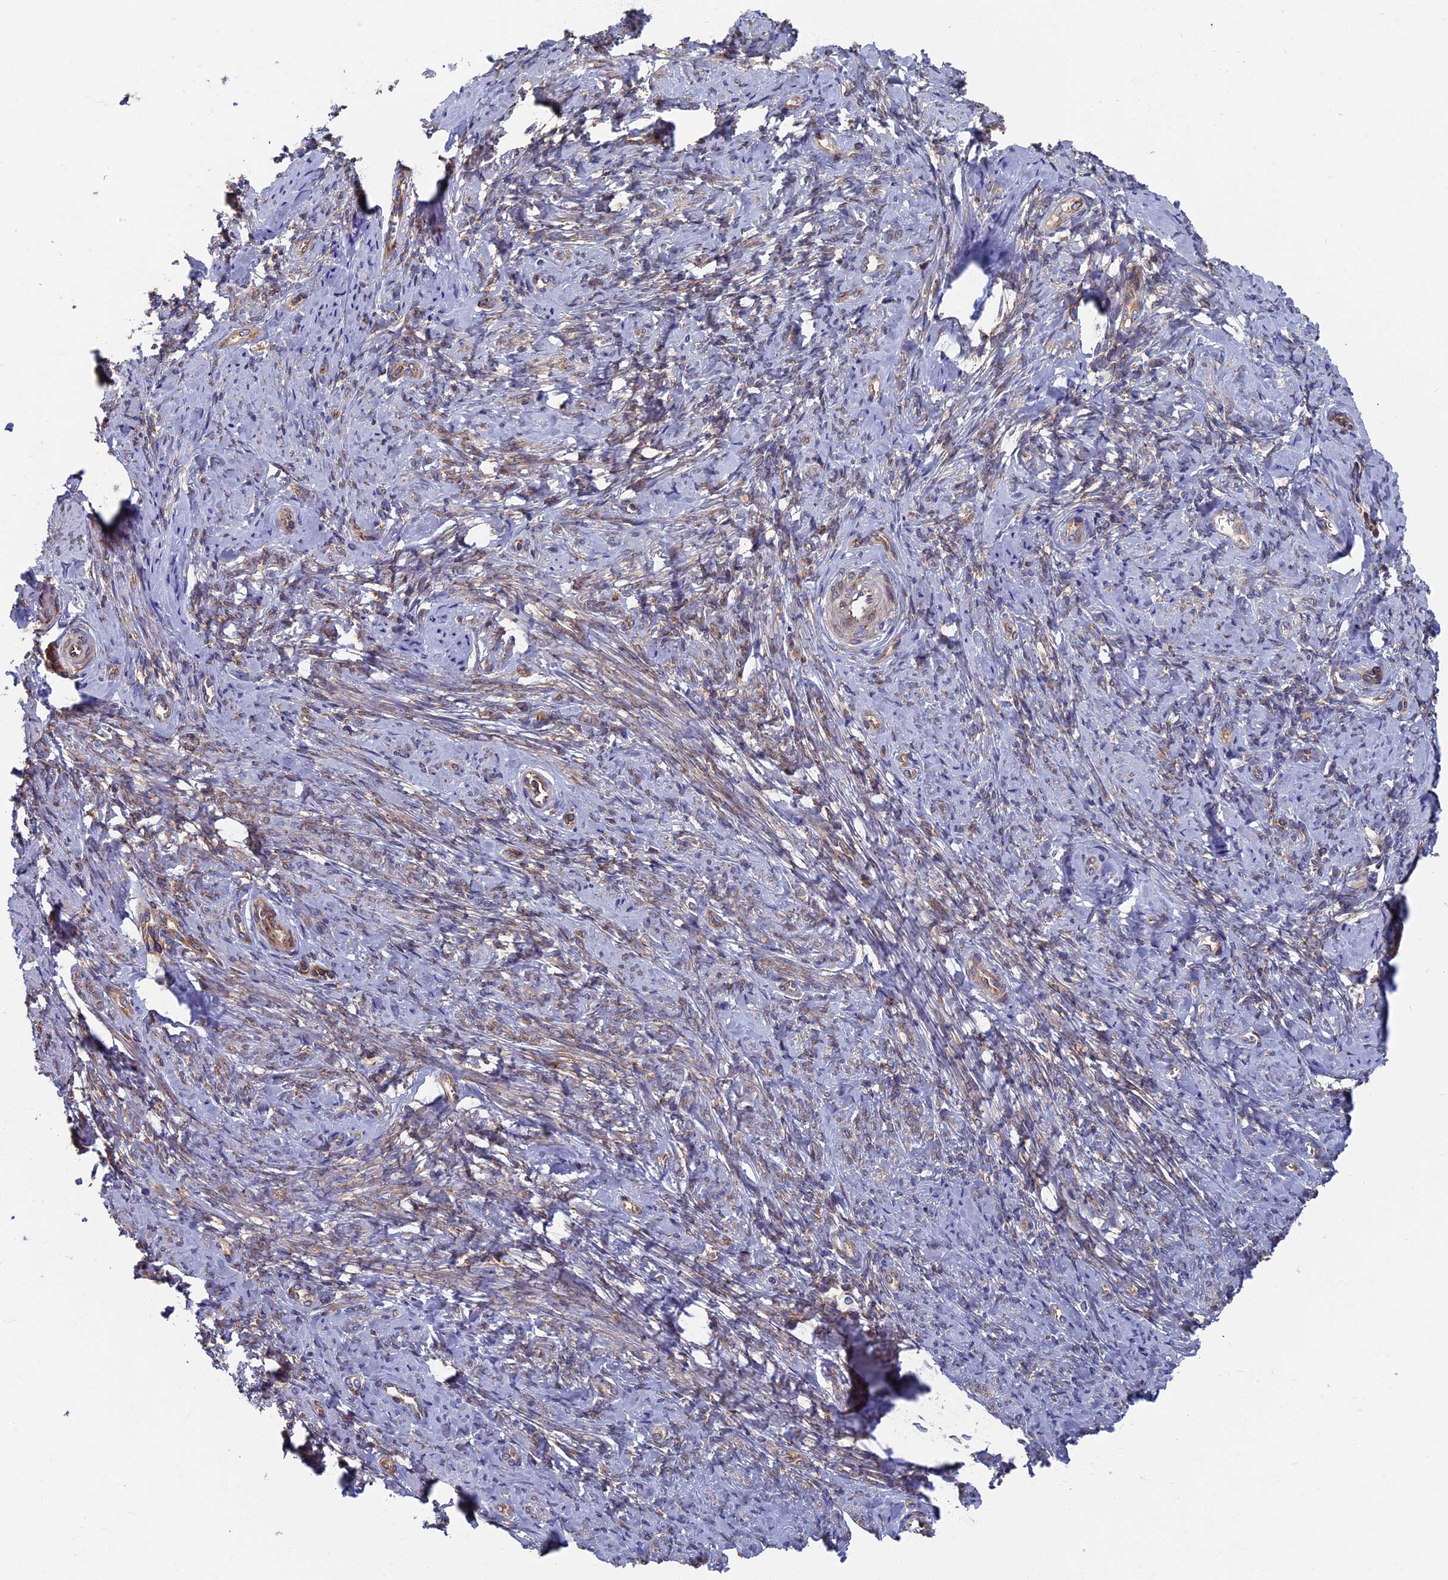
{"staining": {"intensity": "moderate", "quantity": "25%-75%", "location": "cytoplasmic/membranous"}, "tissue": "cervix", "cell_type": "Glandular cells", "image_type": "normal", "snomed": [{"axis": "morphology", "description": "Normal tissue, NOS"}, {"axis": "topography", "description": "Cervix"}], "caption": "A micrograph showing moderate cytoplasmic/membranous positivity in about 25%-75% of glandular cells in normal cervix, as visualized by brown immunohistochemical staining.", "gene": "YBX1", "patient": {"sex": "female", "age": 42}}